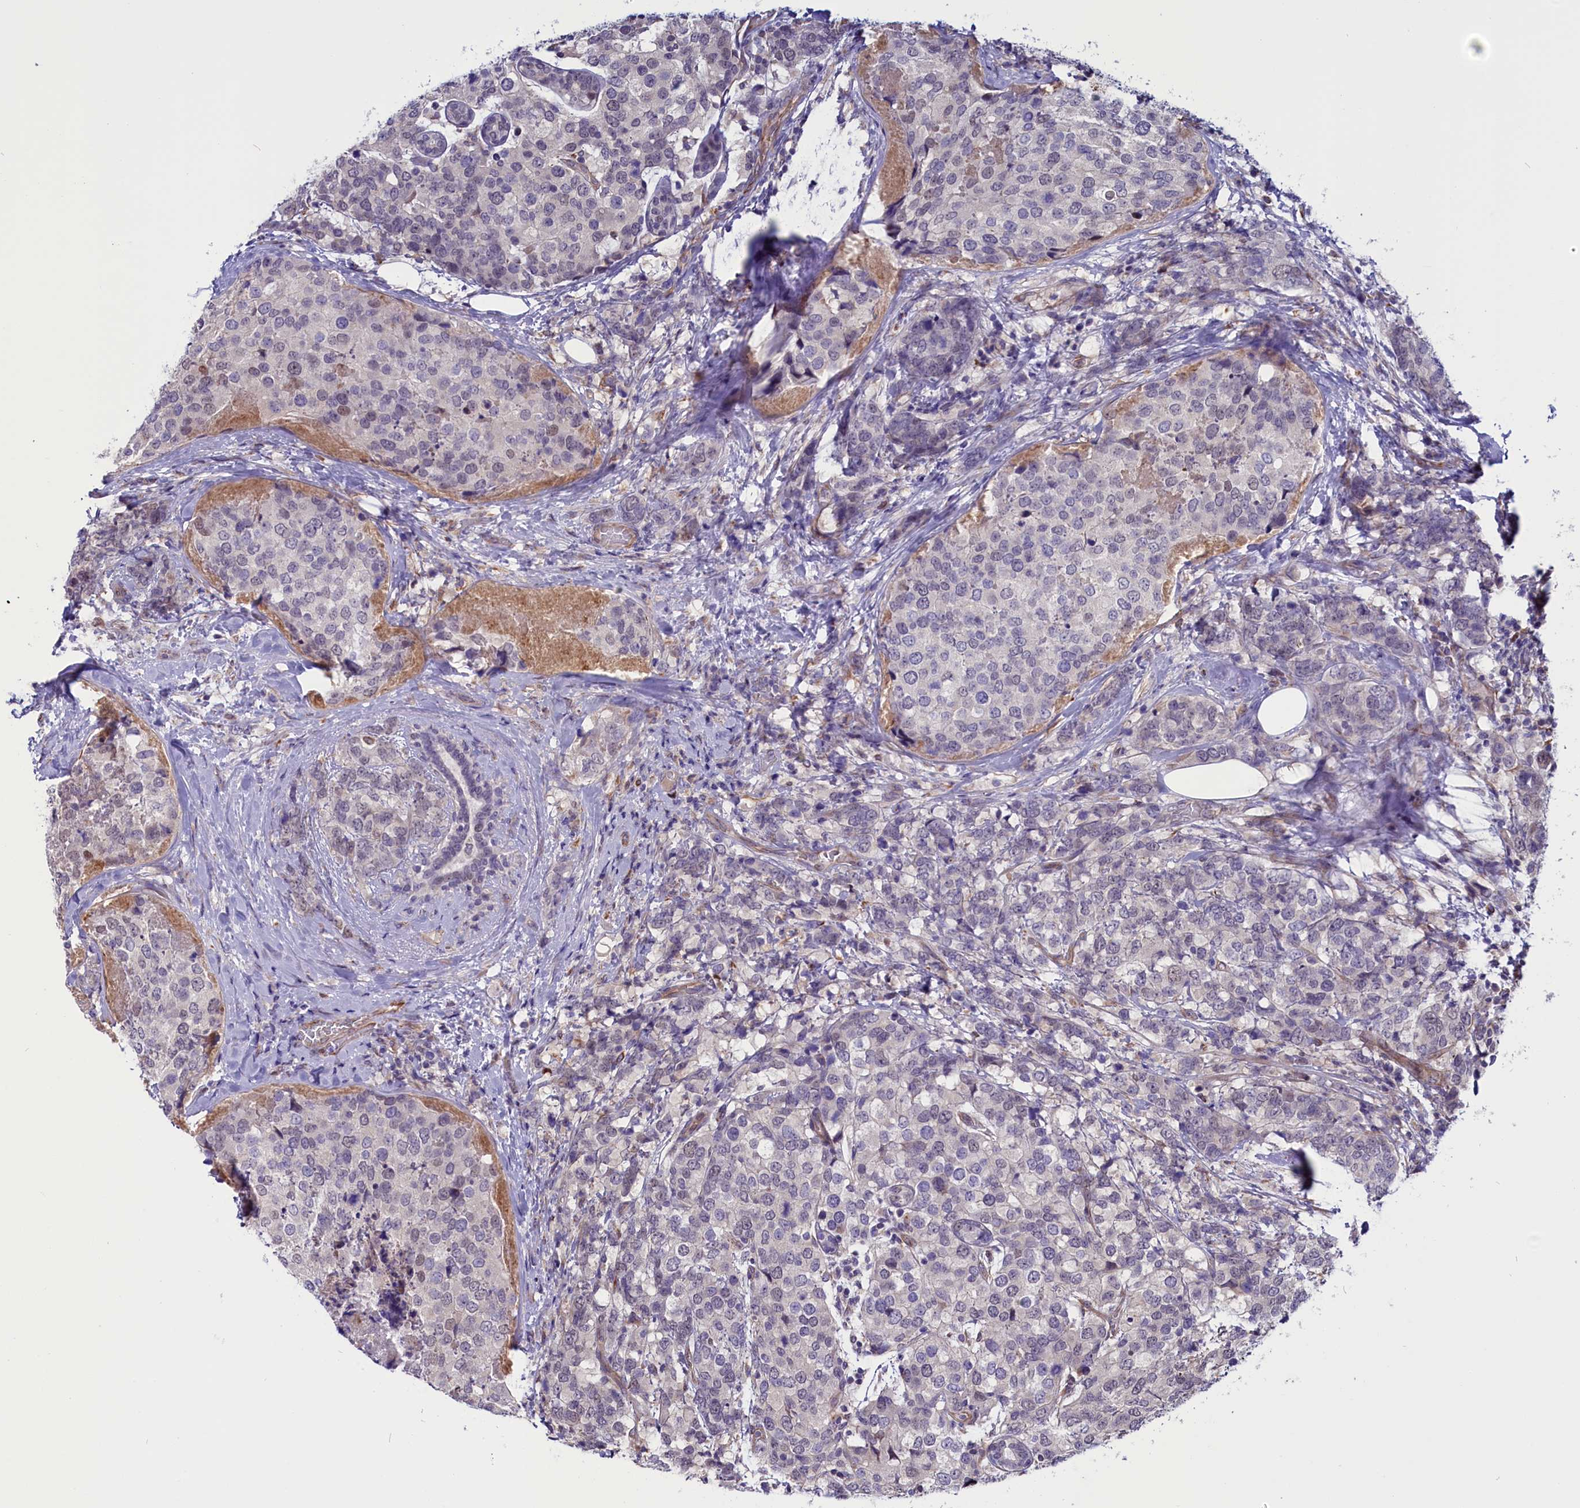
{"staining": {"intensity": "negative", "quantity": "none", "location": "none"}, "tissue": "breast cancer", "cell_type": "Tumor cells", "image_type": "cancer", "snomed": [{"axis": "morphology", "description": "Lobular carcinoma"}, {"axis": "topography", "description": "Breast"}], "caption": "The histopathology image reveals no staining of tumor cells in breast lobular carcinoma. (DAB (3,3'-diaminobenzidine) immunohistochemistry (IHC), high magnification).", "gene": "PDILT", "patient": {"sex": "female", "age": 59}}